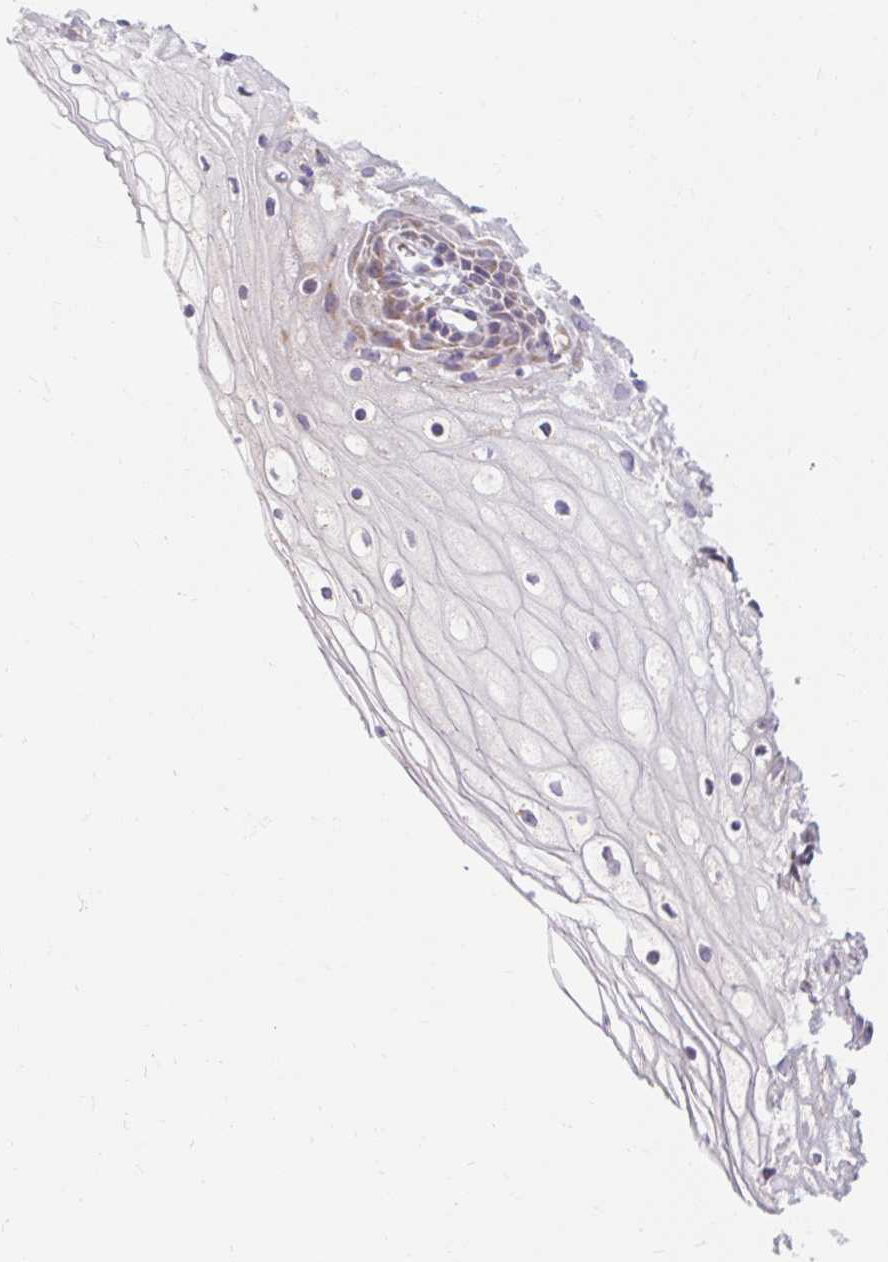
{"staining": {"intensity": "weak", "quantity": "<25%", "location": "cytoplasmic/membranous"}, "tissue": "cervix", "cell_type": "Glandular cells", "image_type": "normal", "snomed": [{"axis": "morphology", "description": "Normal tissue, NOS"}, {"axis": "topography", "description": "Cervix"}], "caption": "The image exhibits no staining of glandular cells in normal cervix.", "gene": "SKP2", "patient": {"sex": "female", "age": 36}}